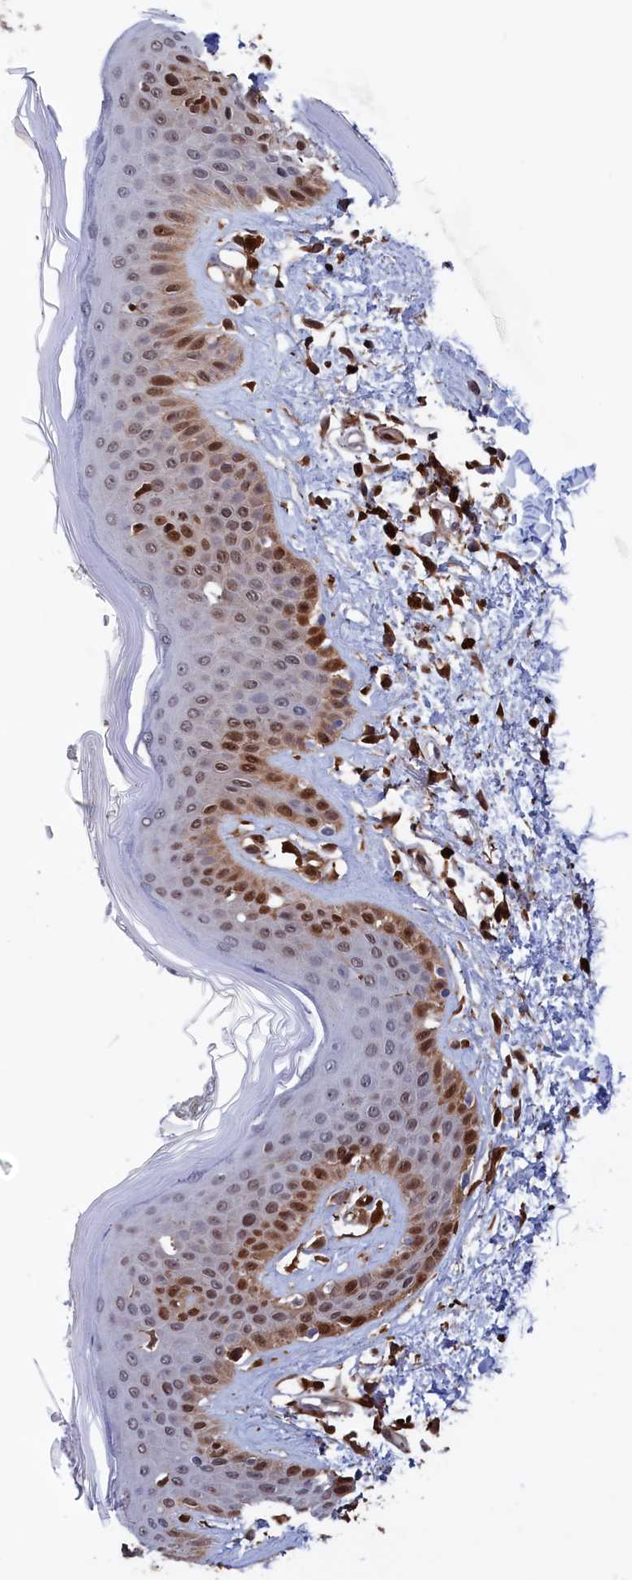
{"staining": {"intensity": "strong", "quantity": ">75%", "location": "cytoplasmic/membranous,nuclear"}, "tissue": "skin", "cell_type": "Fibroblasts", "image_type": "normal", "snomed": [{"axis": "morphology", "description": "Normal tissue, NOS"}, {"axis": "topography", "description": "Skin"}], "caption": "Strong cytoplasmic/membranous,nuclear positivity is seen in approximately >75% of fibroblasts in benign skin. (Stains: DAB in brown, nuclei in blue, Microscopy: brightfield microscopy at high magnification).", "gene": "CRIP1", "patient": {"sex": "female", "age": 64}}